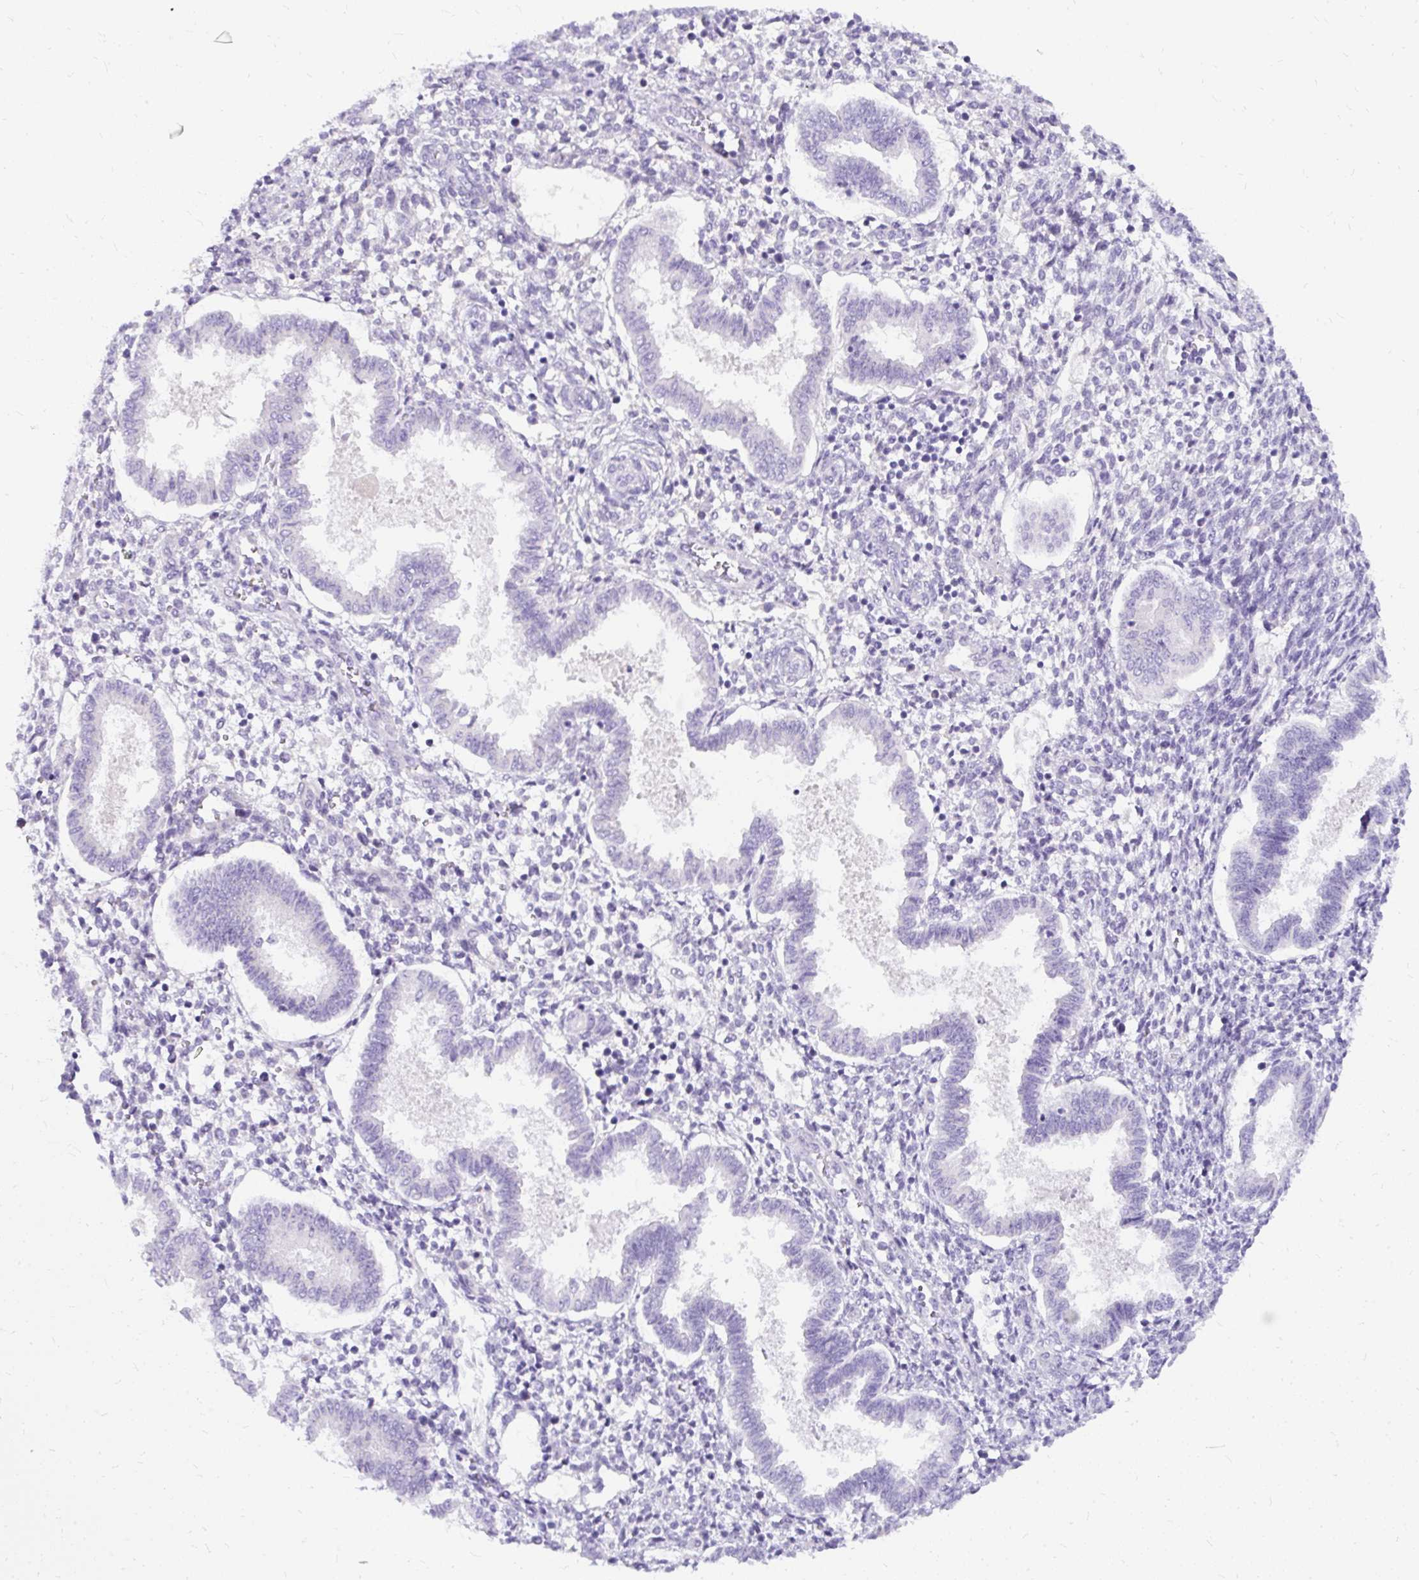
{"staining": {"intensity": "negative", "quantity": "none", "location": "none"}, "tissue": "endometrium", "cell_type": "Cells in endometrial stroma", "image_type": "normal", "snomed": [{"axis": "morphology", "description": "Normal tissue, NOS"}, {"axis": "topography", "description": "Endometrium"}], "caption": "This is an IHC histopathology image of benign human endometrium. There is no positivity in cells in endometrial stroma.", "gene": "GOLGA8A", "patient": {"sex": "female", "age": 24}}